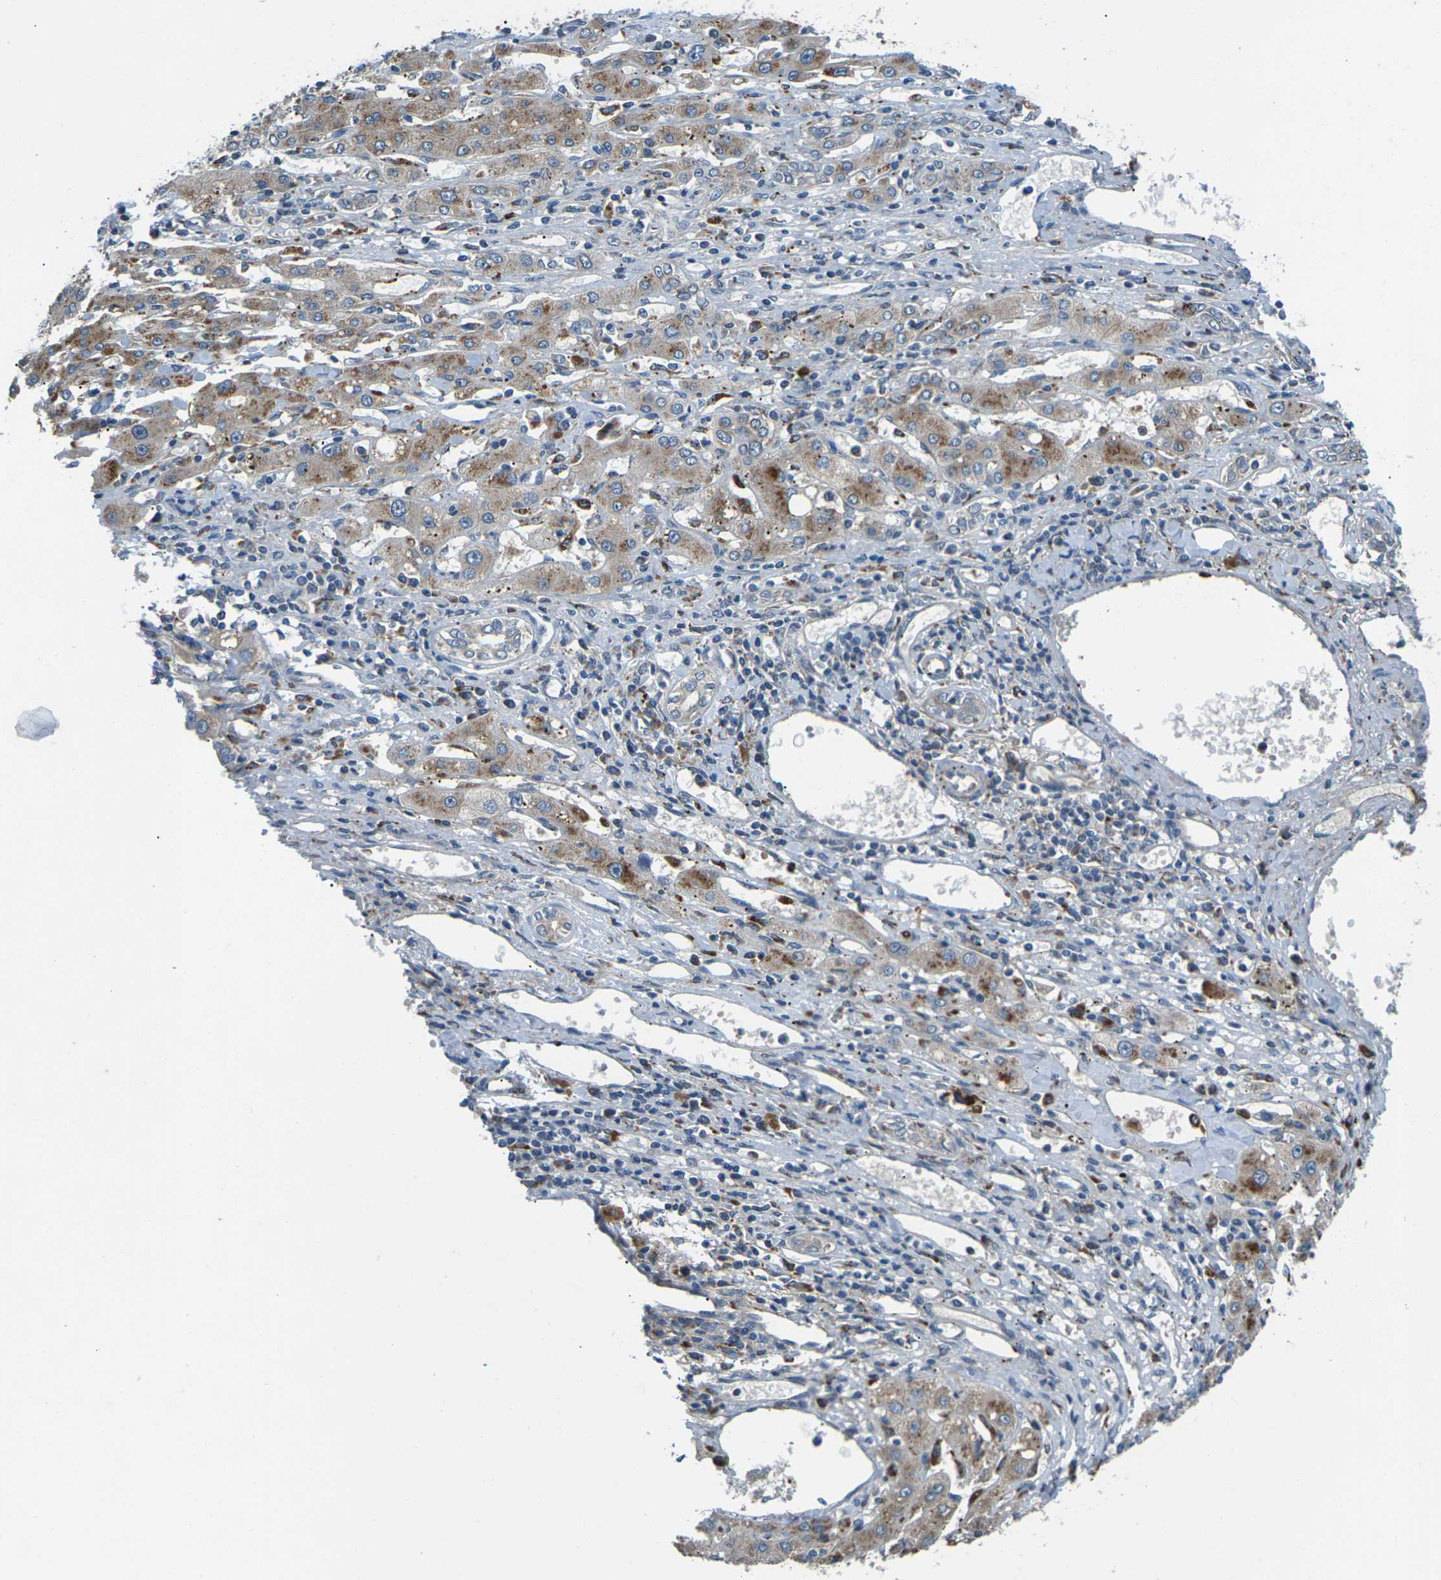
{"staining": {"intensity": "strong", "quantity": ">75%", "location": "cytoplasmic/membranous"}, "tissue": "liver cancer", "cell_type": "Tumor cells", "image_type": "cancer", "snomed": [{"axis": "morphology", "description": "Carcinoma, Hepatocellular, NOS"}, {"axis": "topography", "description": "Liver"}], "caption": "High-magnification brightfield microscopy of liver cancer (hepatocellular carcinoma) stained with DAB (3,3'-diaminobenzidine) (brown) and counterstained with hematoxylin (blue). tumor cells exhibit strong cytoplasmic/membranous staining is present in approximately>75% of cells. The protein is shown in brown color, while the nuclei are stained blue.", "gene": "SLC31A2", "patient": {"sex": "male", "age": 72}}